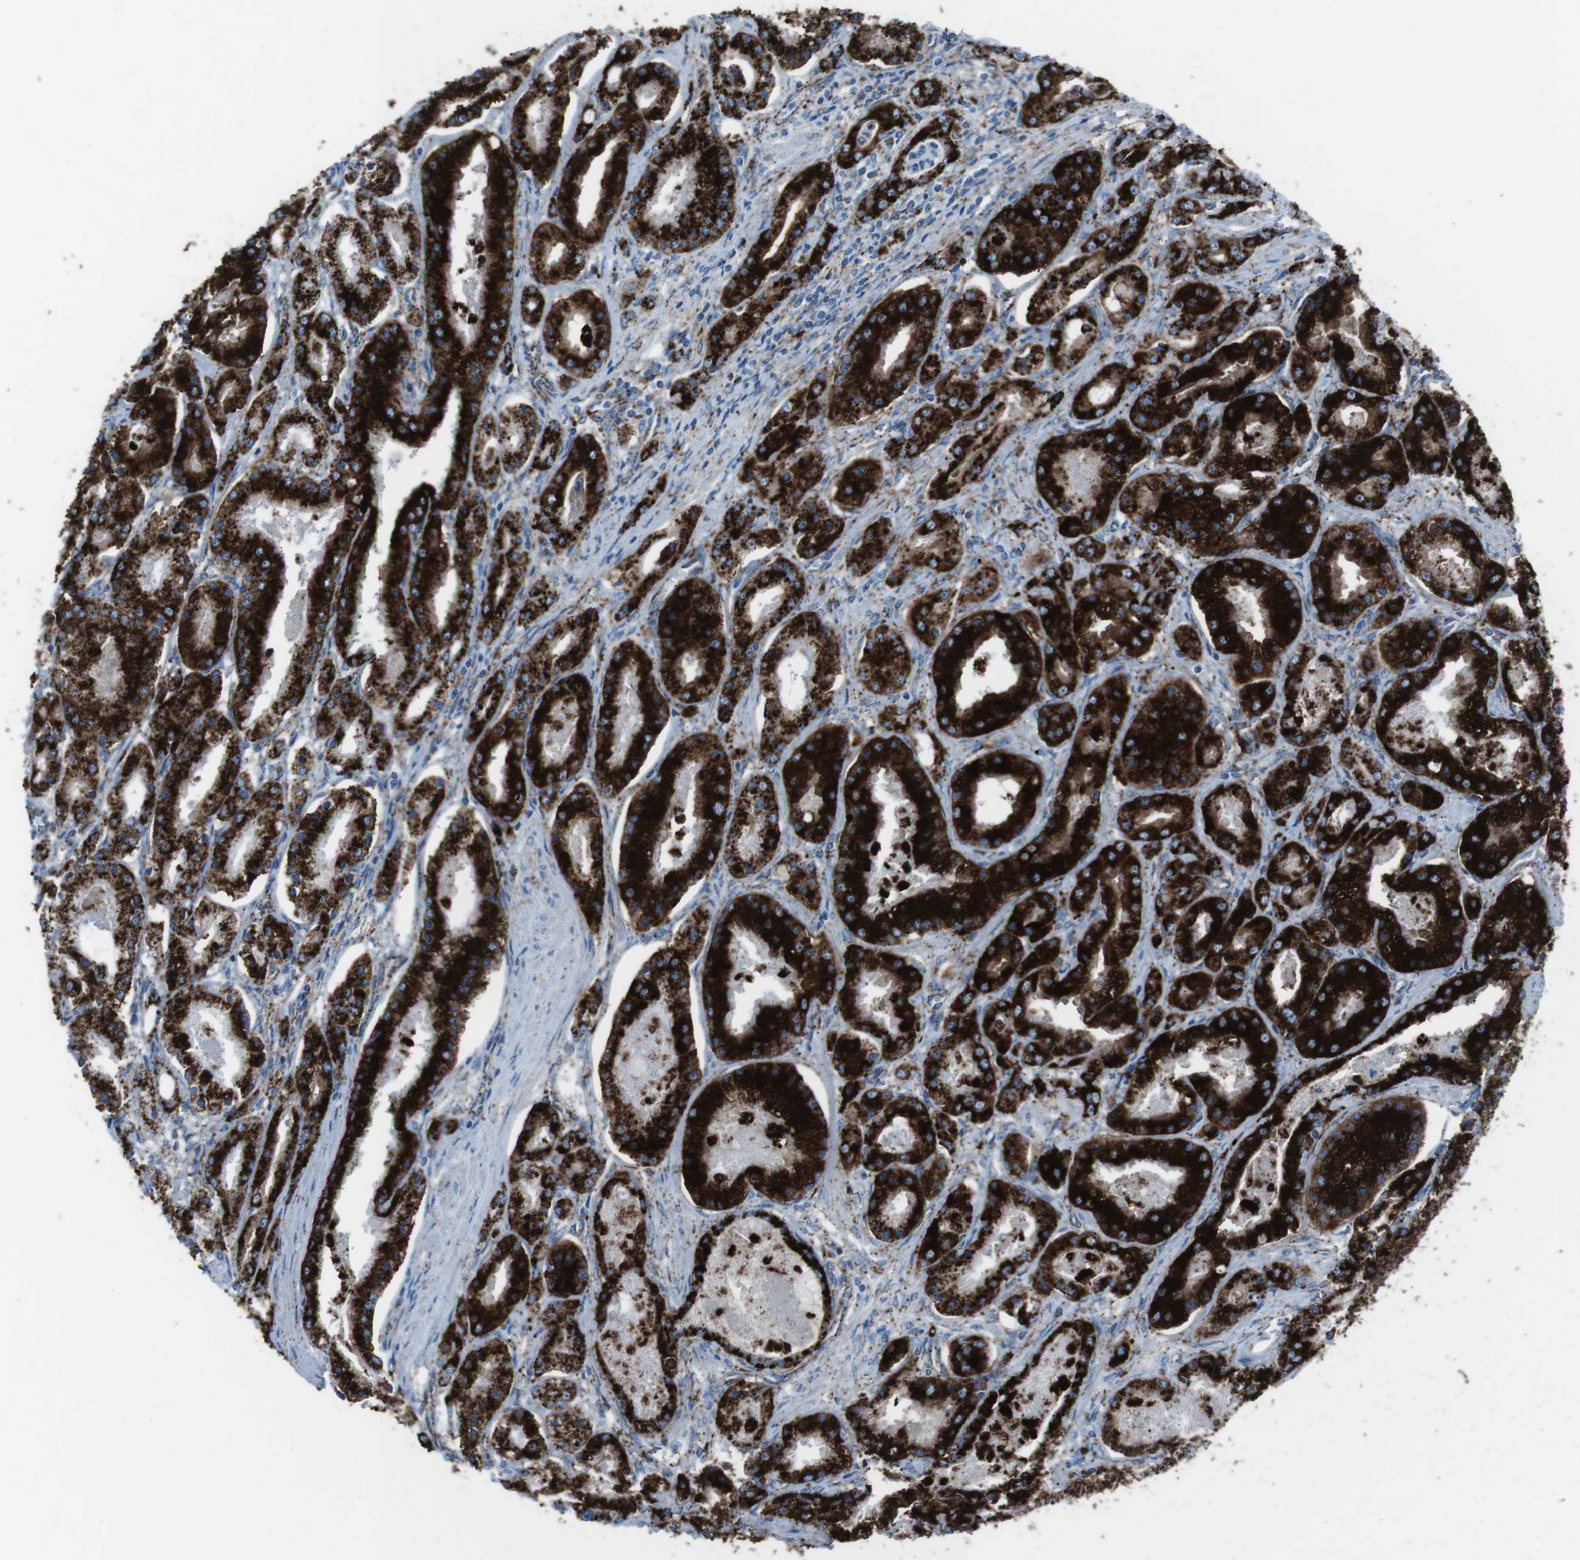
{"staining": {"intensity": "strong", "quantity": ">75%", "location": "cytoplasmic/membranous"}, "tissue": "prostate cancer", "cell_type": "Tumor cells", "image_type": "cancer", "snomed": [{"axis": "morphology", "description": "Adenocarcinoma, High grade"}, {"axis": "topography", "description": "Prostate"}], "caption": "This image demonstrates immunohistochemistry (IHC) staining of human high-grade adenocarcinoma (prostate), with high strong cytoplasmic/membranous expression in about >75% of tumor cells.", "gene": "SCARB2", "patient": {"sex": "male", "age": 66}}